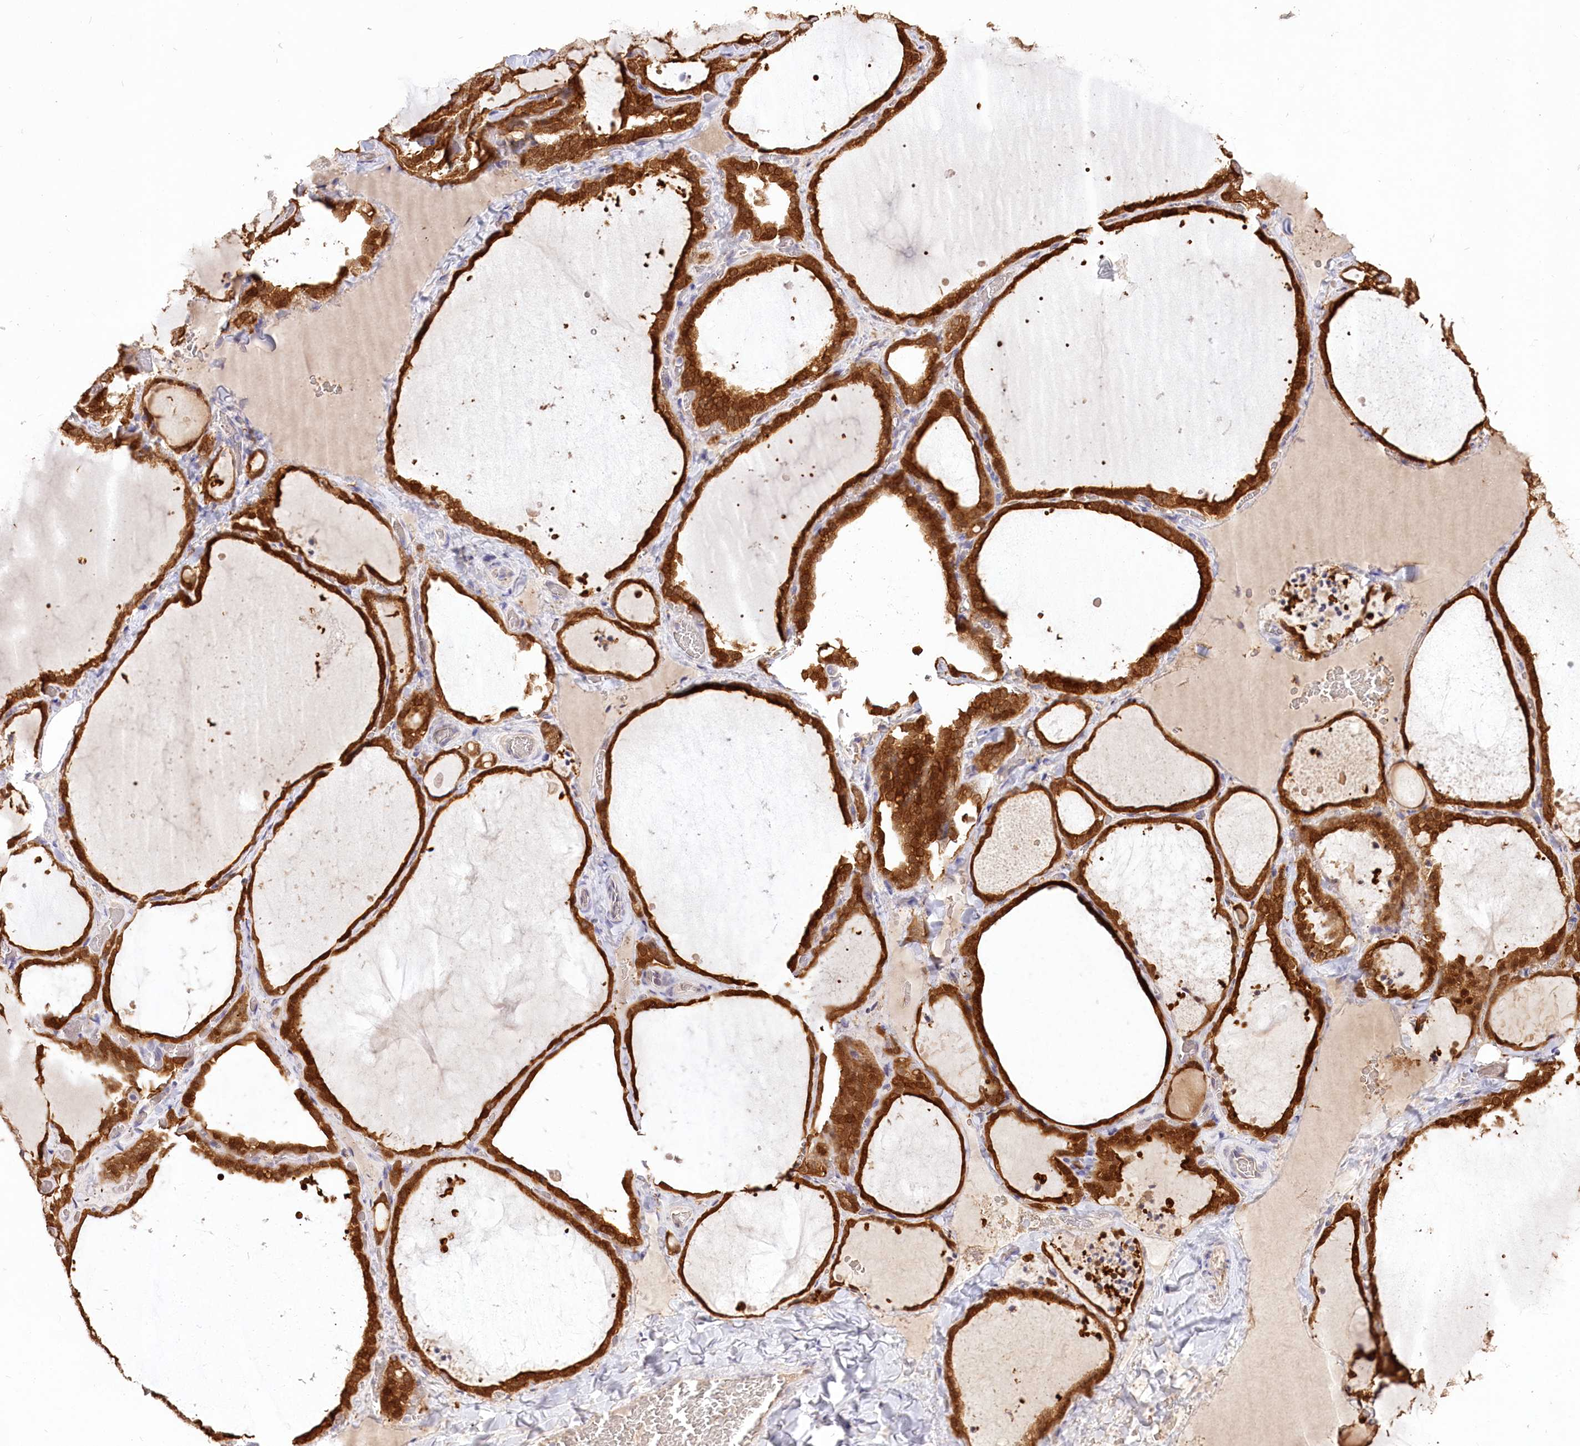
{"staining": {"intensity": "strong", "quantity": ">75%", "location": "cytoplasmic/membranous,nuclear"}, "tissue": "thyroid gland", "cell_type": "Glandular cells", "image_type": "normal", "snomed": [{"axis": "morphology", "description": "Normal tissue, NOS"}, {"axis": "topography", "description": "Thyroid gland"}], "caption": "A high-resolution histopathology image shows immunohistochemistry staining of unremarkable thyroid gland, which reveals strong cytoplasmic/membranous,nuclear expression in approximately >75% of glandular cells. (DAB (3,3'-diaminobenzidine) IHC with brightfield microscopy, high magnification).", "gene": "R3HDM2", "patient": {"sex": "female", "age": 22}}